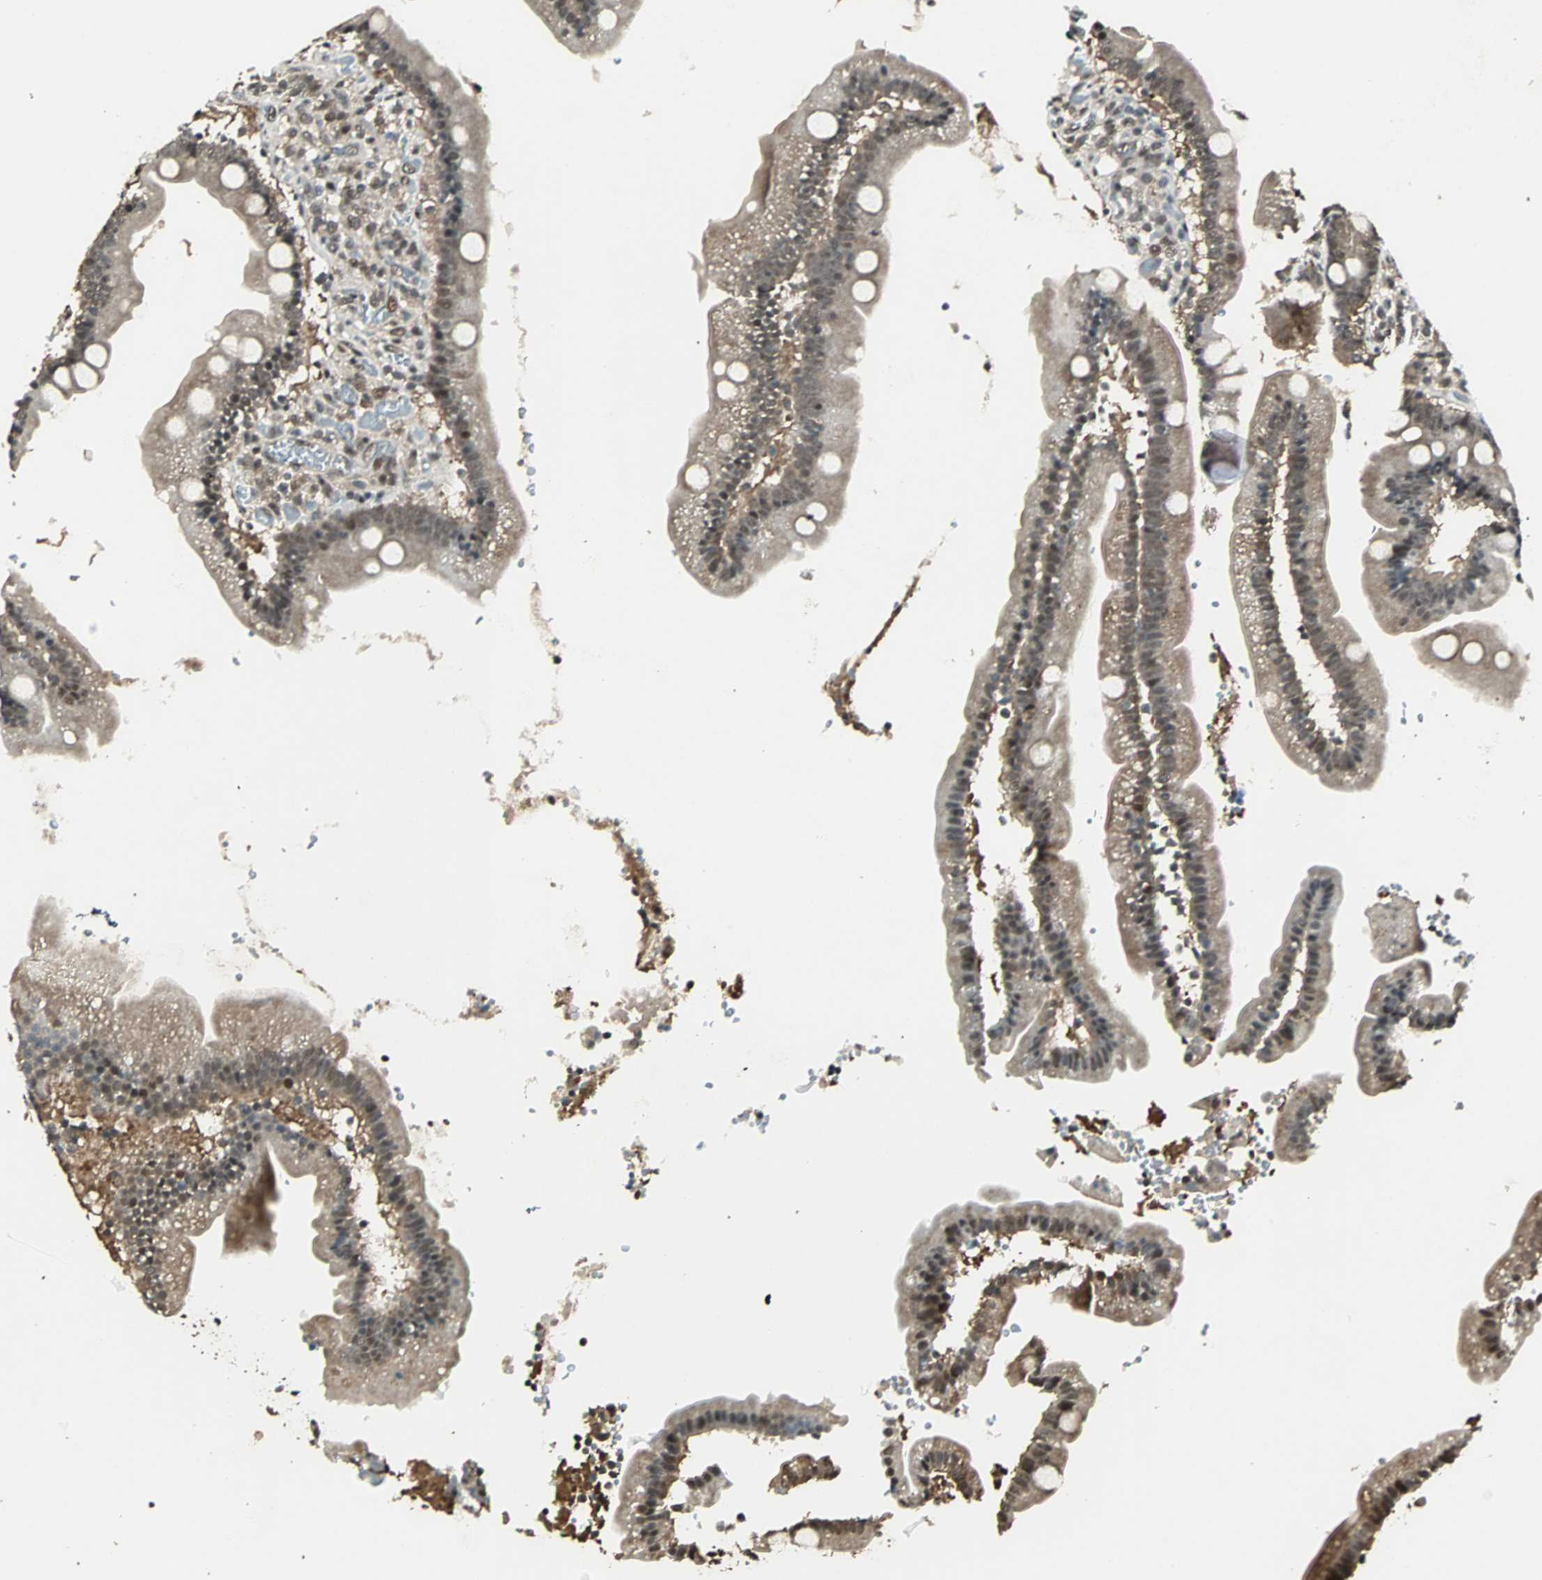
{"staining": {"intensity": "moderate", "quantity": ">75%", "location": "cytoplasmic/membranous,nuclear"}, "tissue": "duodenum", "cell_type": "Glandular cells", "image_type": "normal", "snomed": [{"axis": "morphology", "description": "Normal tissue, NOS"}, {"axis": "topography", "description": "Duodenum"}], "caption": "Glandular cells reveal moderate cytoplasmic/membranous,nuclear positivity in approximately >75% of cells in benign duodenum.", "gene": "ZNF701", "patient": {"sex": "male", "age": 66}}